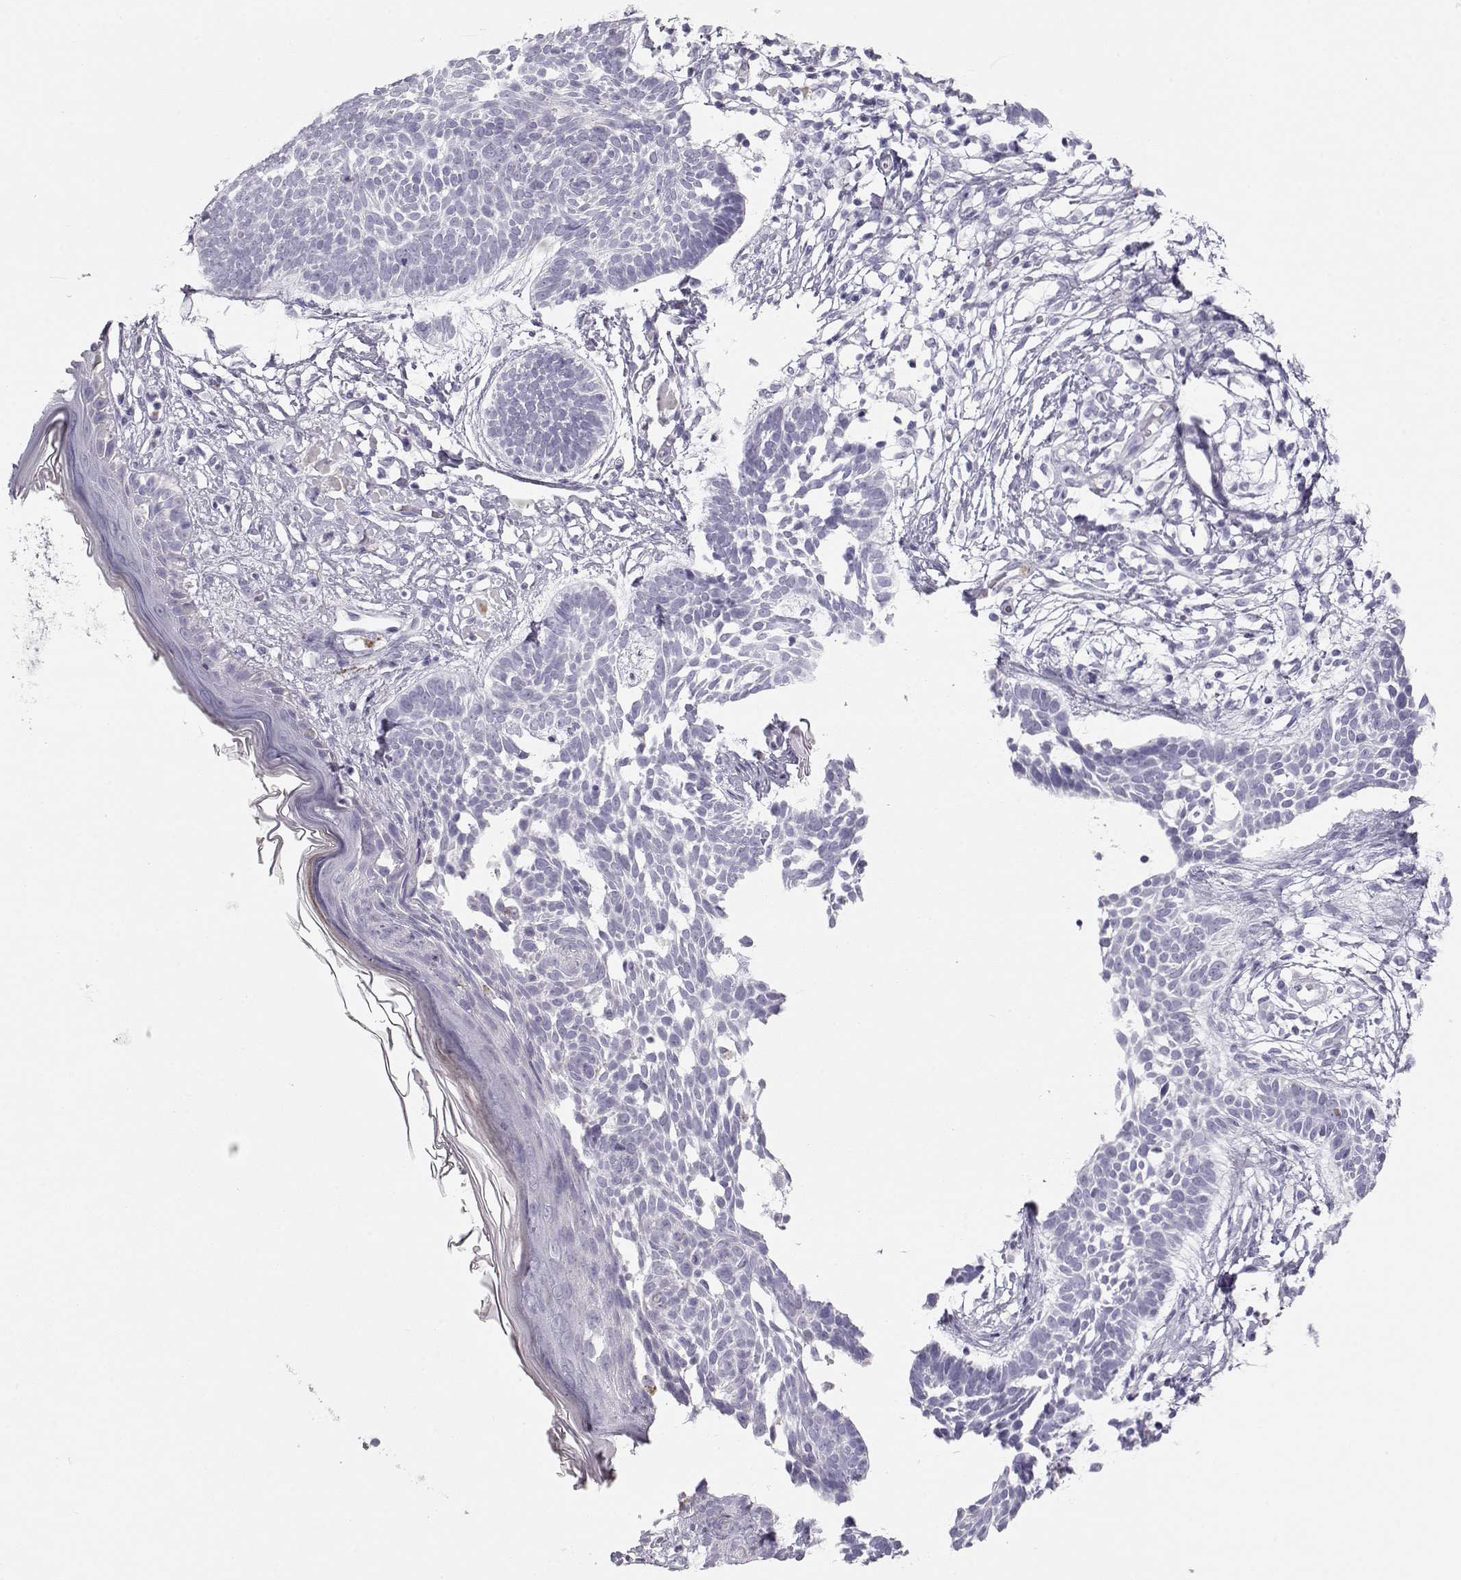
{"staining": {"intensity": "negative", "quantity": "none", "location": "none"}, "tissue": "skin cancer", "cell_type": "Tumor cells", "image_type": "cancer", "snomed": [{"axis": "morphology", "description": "Basal cell carcinoma"}, {"axis": "topography", "description": "Skin"}], "caption": "Tumor cells show no significant positivity in skin cancer (basal cell carcinoma).", "gene": "MIP", "patient": {"sex": "male", "age": 85}}